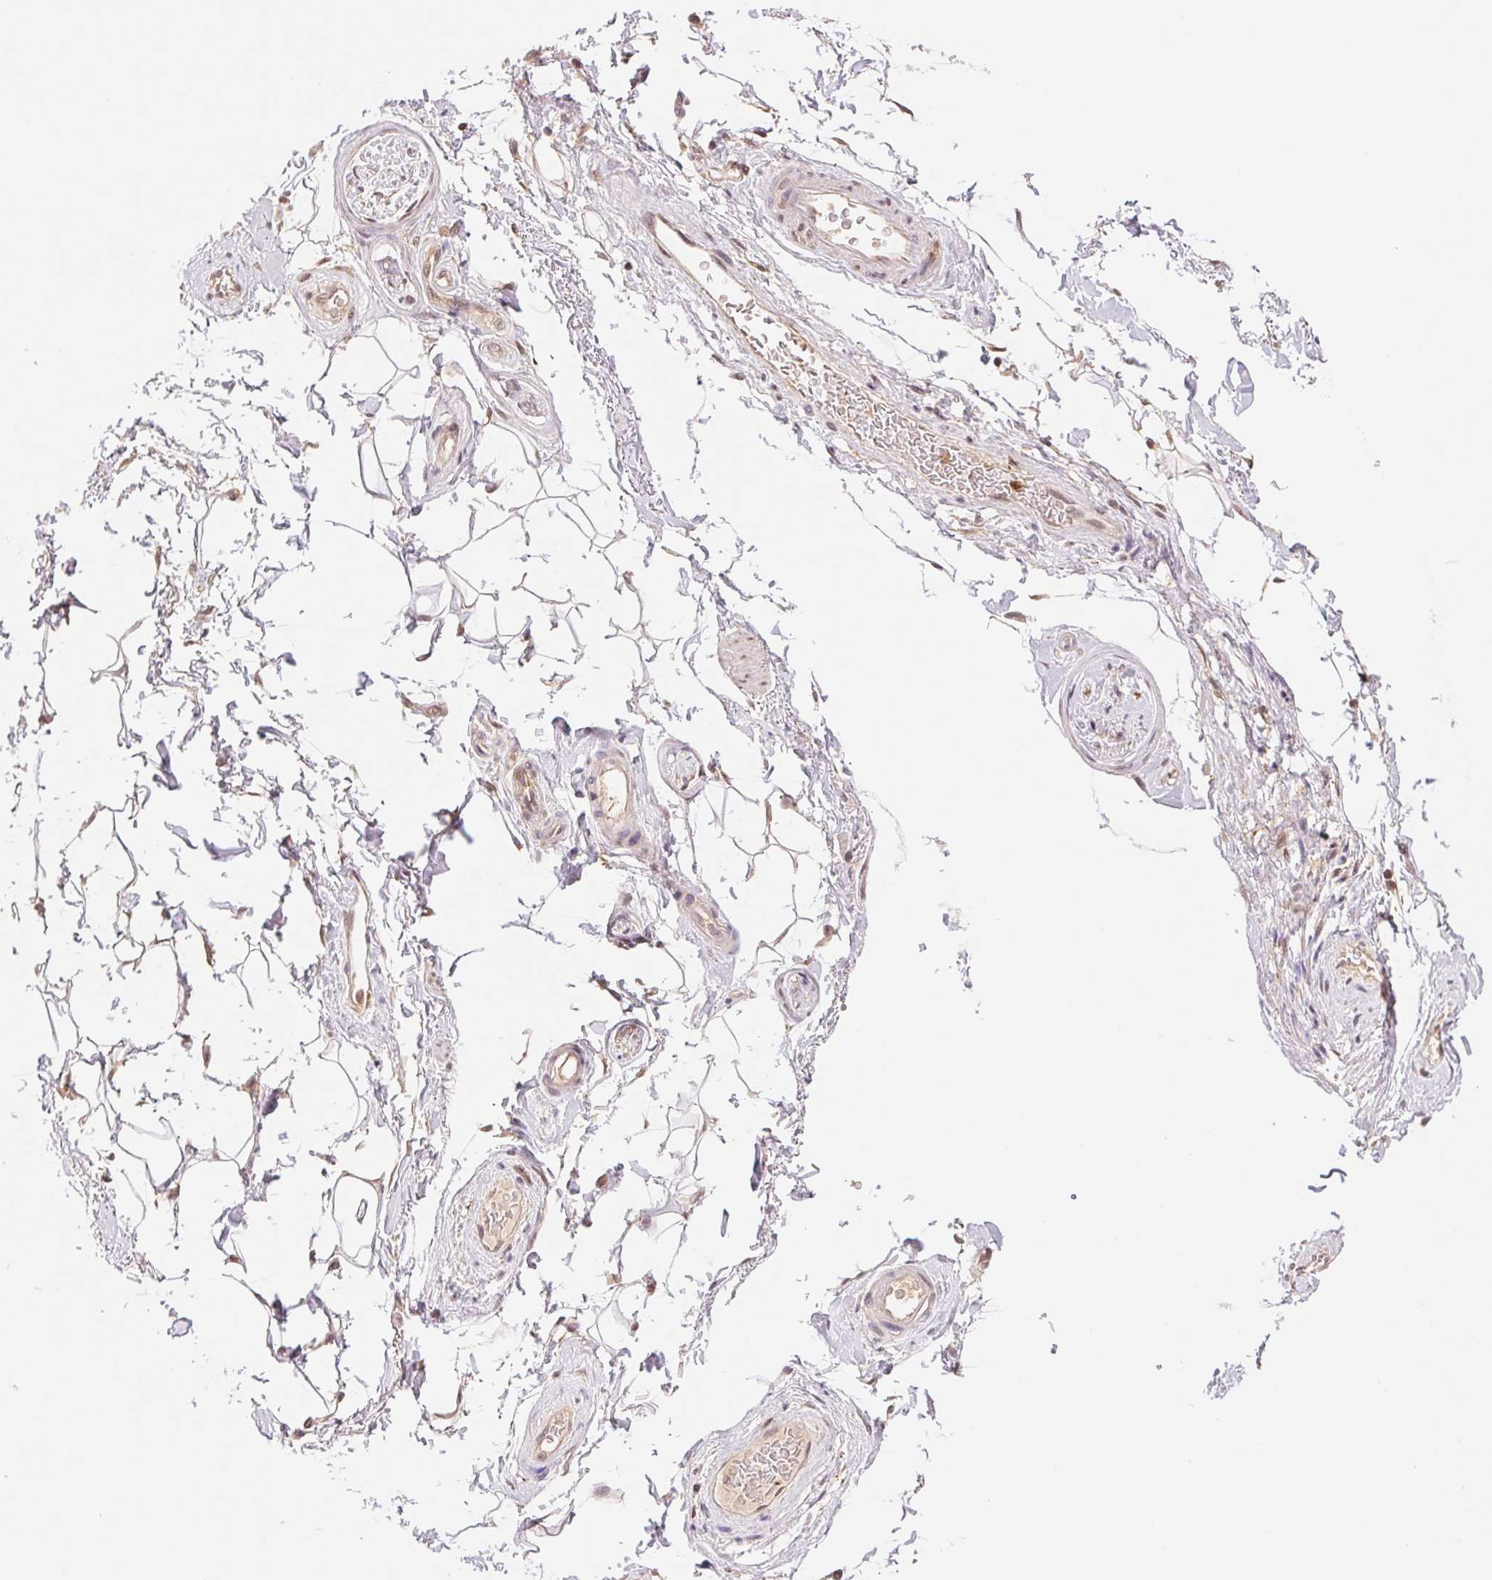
{"staining": {"intensity": "negative", "quantity": "none", "location": "none"}, "tissue": "adipose tissue", "cell_type": "Adipocytes", "image_type": "normal", "snomed": [{"axis": "morphology", "description": "Normal tissue, NOS"}, {"axis": "topography", "description": "Anal"}, {"axis": "topography", "description": "Peripheral nerve tissue"}], "caption": "This is an immunohistochemistry image of normal adipose tissue. There is no positivity in adipocytes.", "gene": "CDC123", "patient": {"sex": "male", "age": 51}}